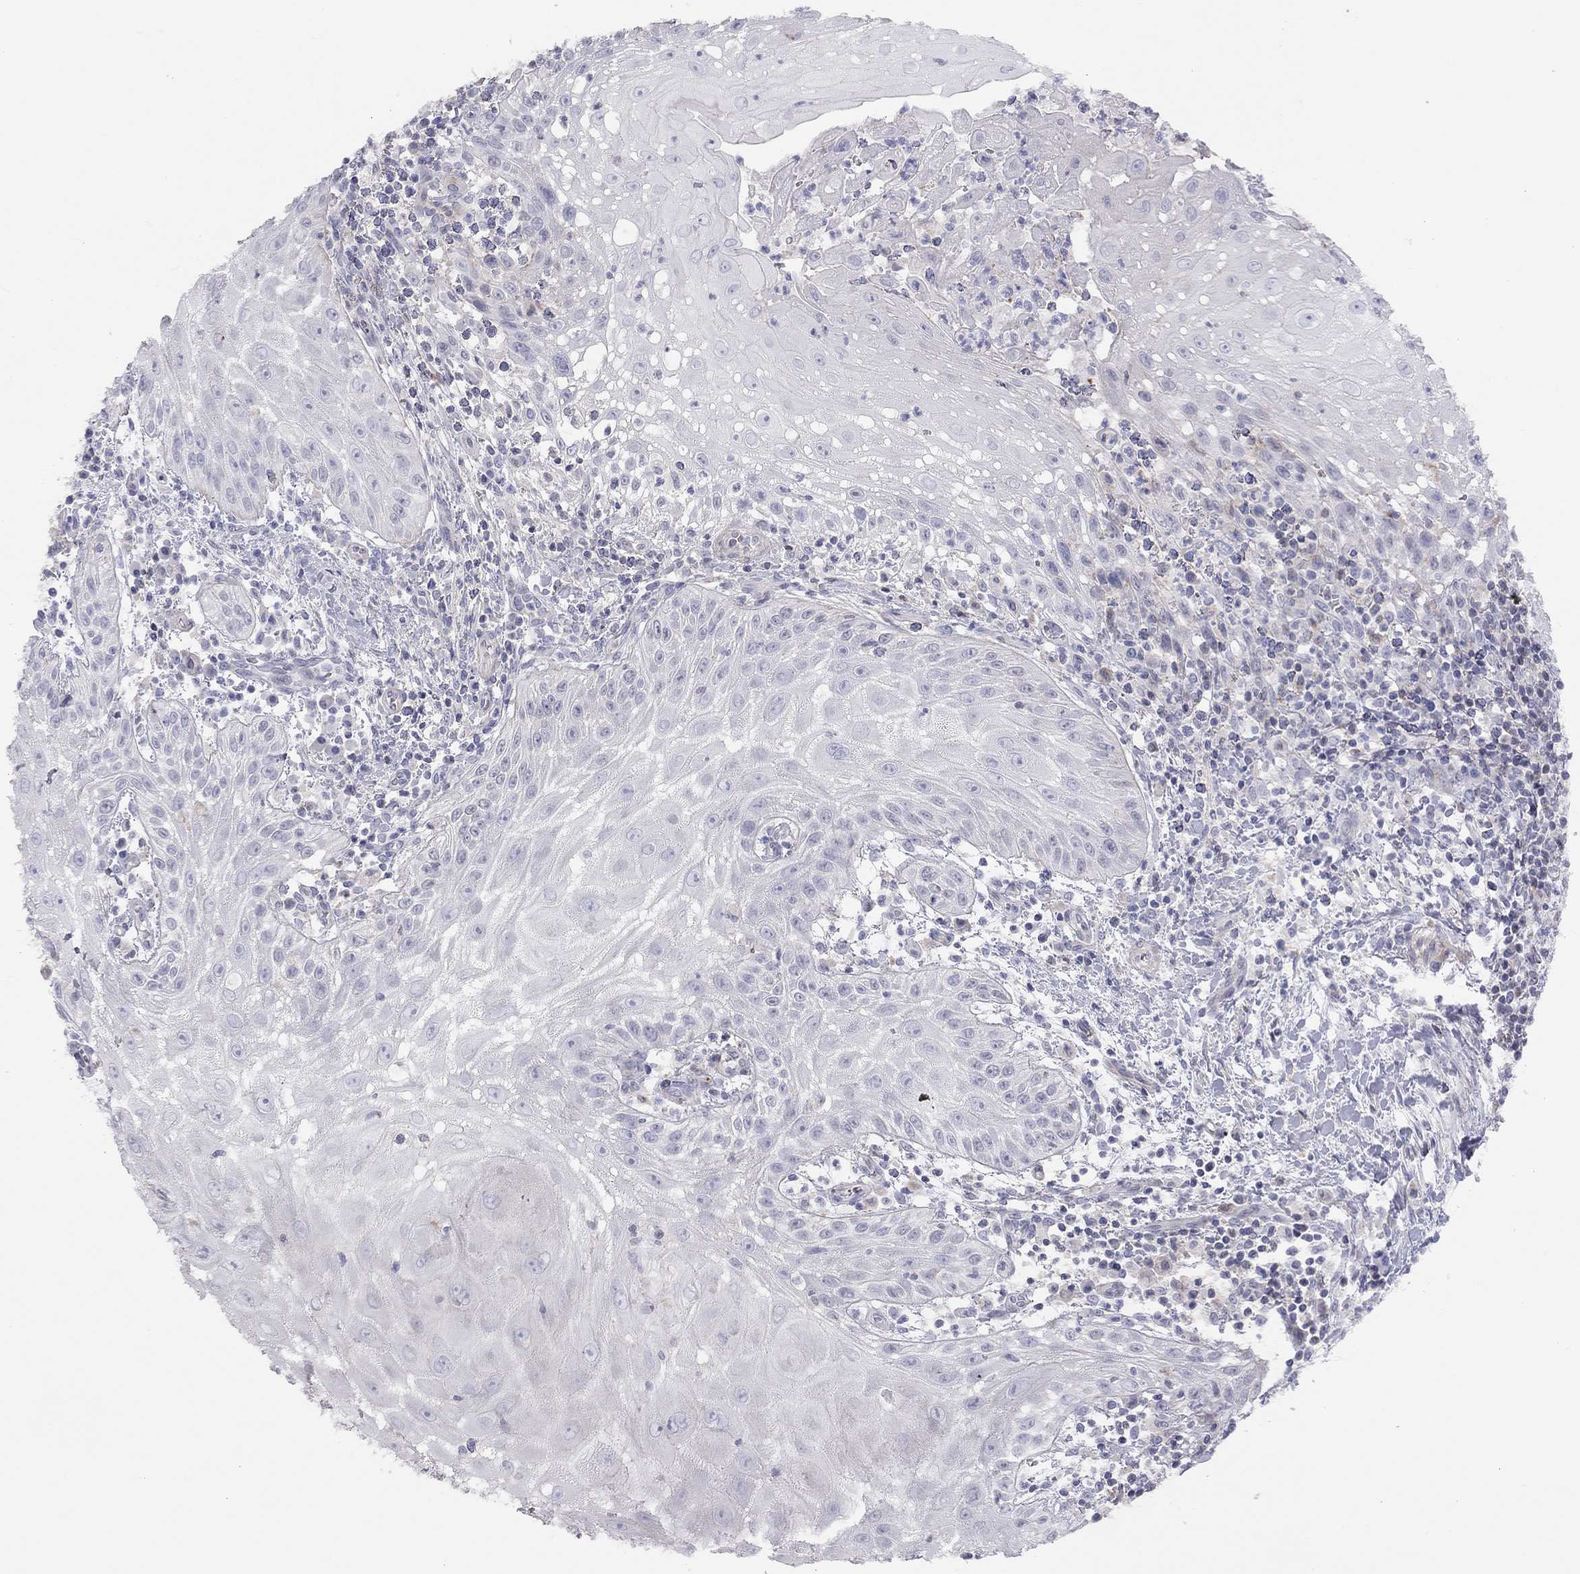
{"staining": {"intensity": "negative", "quantity": "none", "location": "none"}, "tissue": "head and neck cancer", "cell_type": "Tumor cells", "image_type": "cancer", "snomed": [{"axis": "morphology", "description": "Squamous cell carcinoma, NOS"}, {"axis": "topography", "description": "Oral tissue"}, {"axis": "topography", "description": "Head-Neck"}], "caption": "A histopathology image of human head and neck cancer is negative for staining in tumor cells. (DAB immunohistochemistry (IHC) with hematoxylin counter stain).", "gene": "ADCYAP1", "patient": {"sex": "male", "age": 58}}